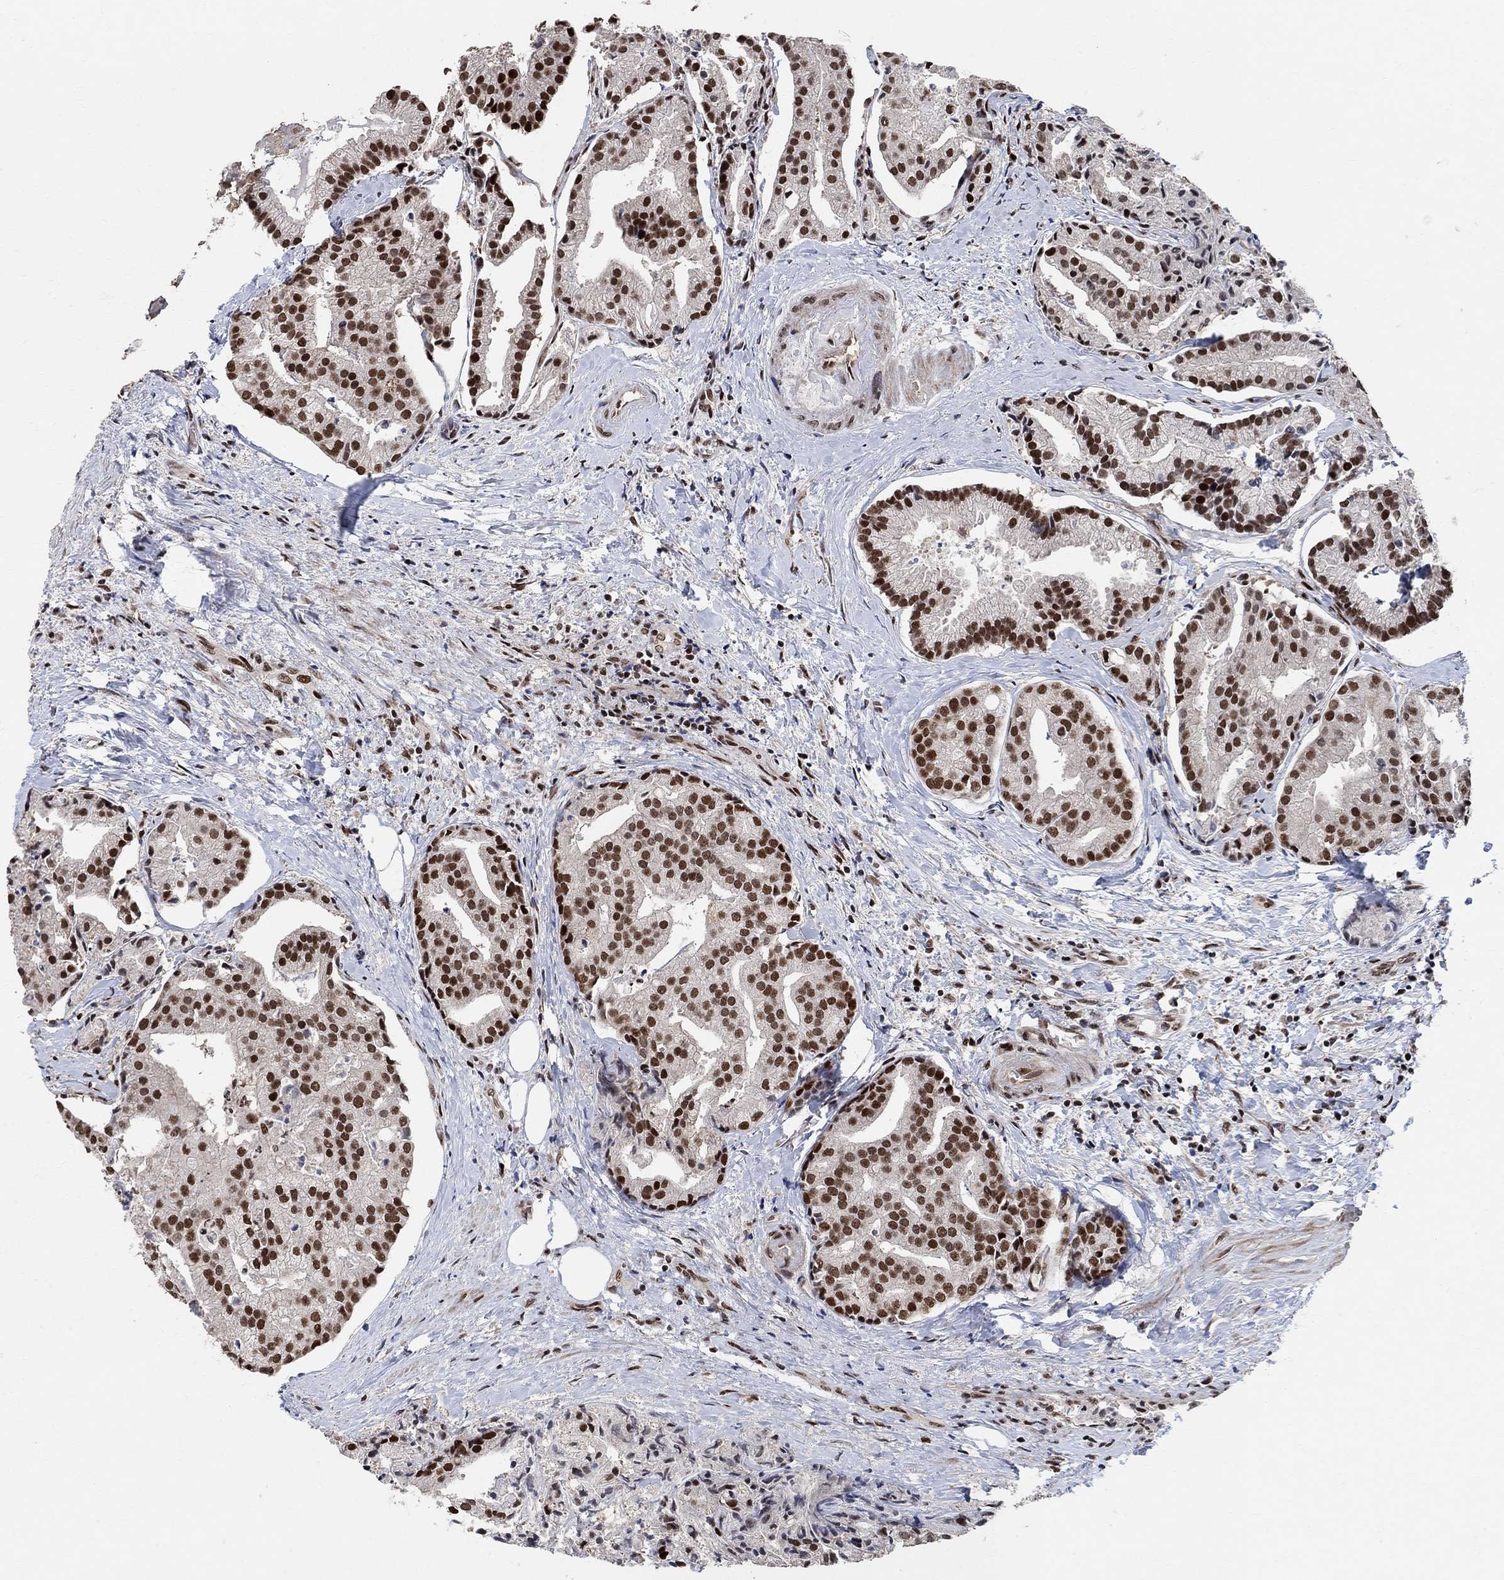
{"staining": {"intensity": "strong", "quantity": ">75%", "location": "nuclear"}, "tissue": "prostate cancer", "cell_type": "Tumor cells", "image_type": "cancer", "snomed": [{"axis": "morphology", "description": "Adenocarcinoma, NOS"}, {"axis": "topography", "description": "Prostate and seminal vesicle, NOS"}, {"axis": "topography", "description": "Prostate"}], "caption": "Immunohistochemical staining of prostate cancer (adenocarcinoma) shows strong nuclear protein staining in approximately >75% of tumor cells. The staining was performed using DAB, with brown indicating positive protein expression. Nuclei are stained blue with hematoxylin.", "gene": "E4F1", "patient": {"sex": "male", "age": 44}}